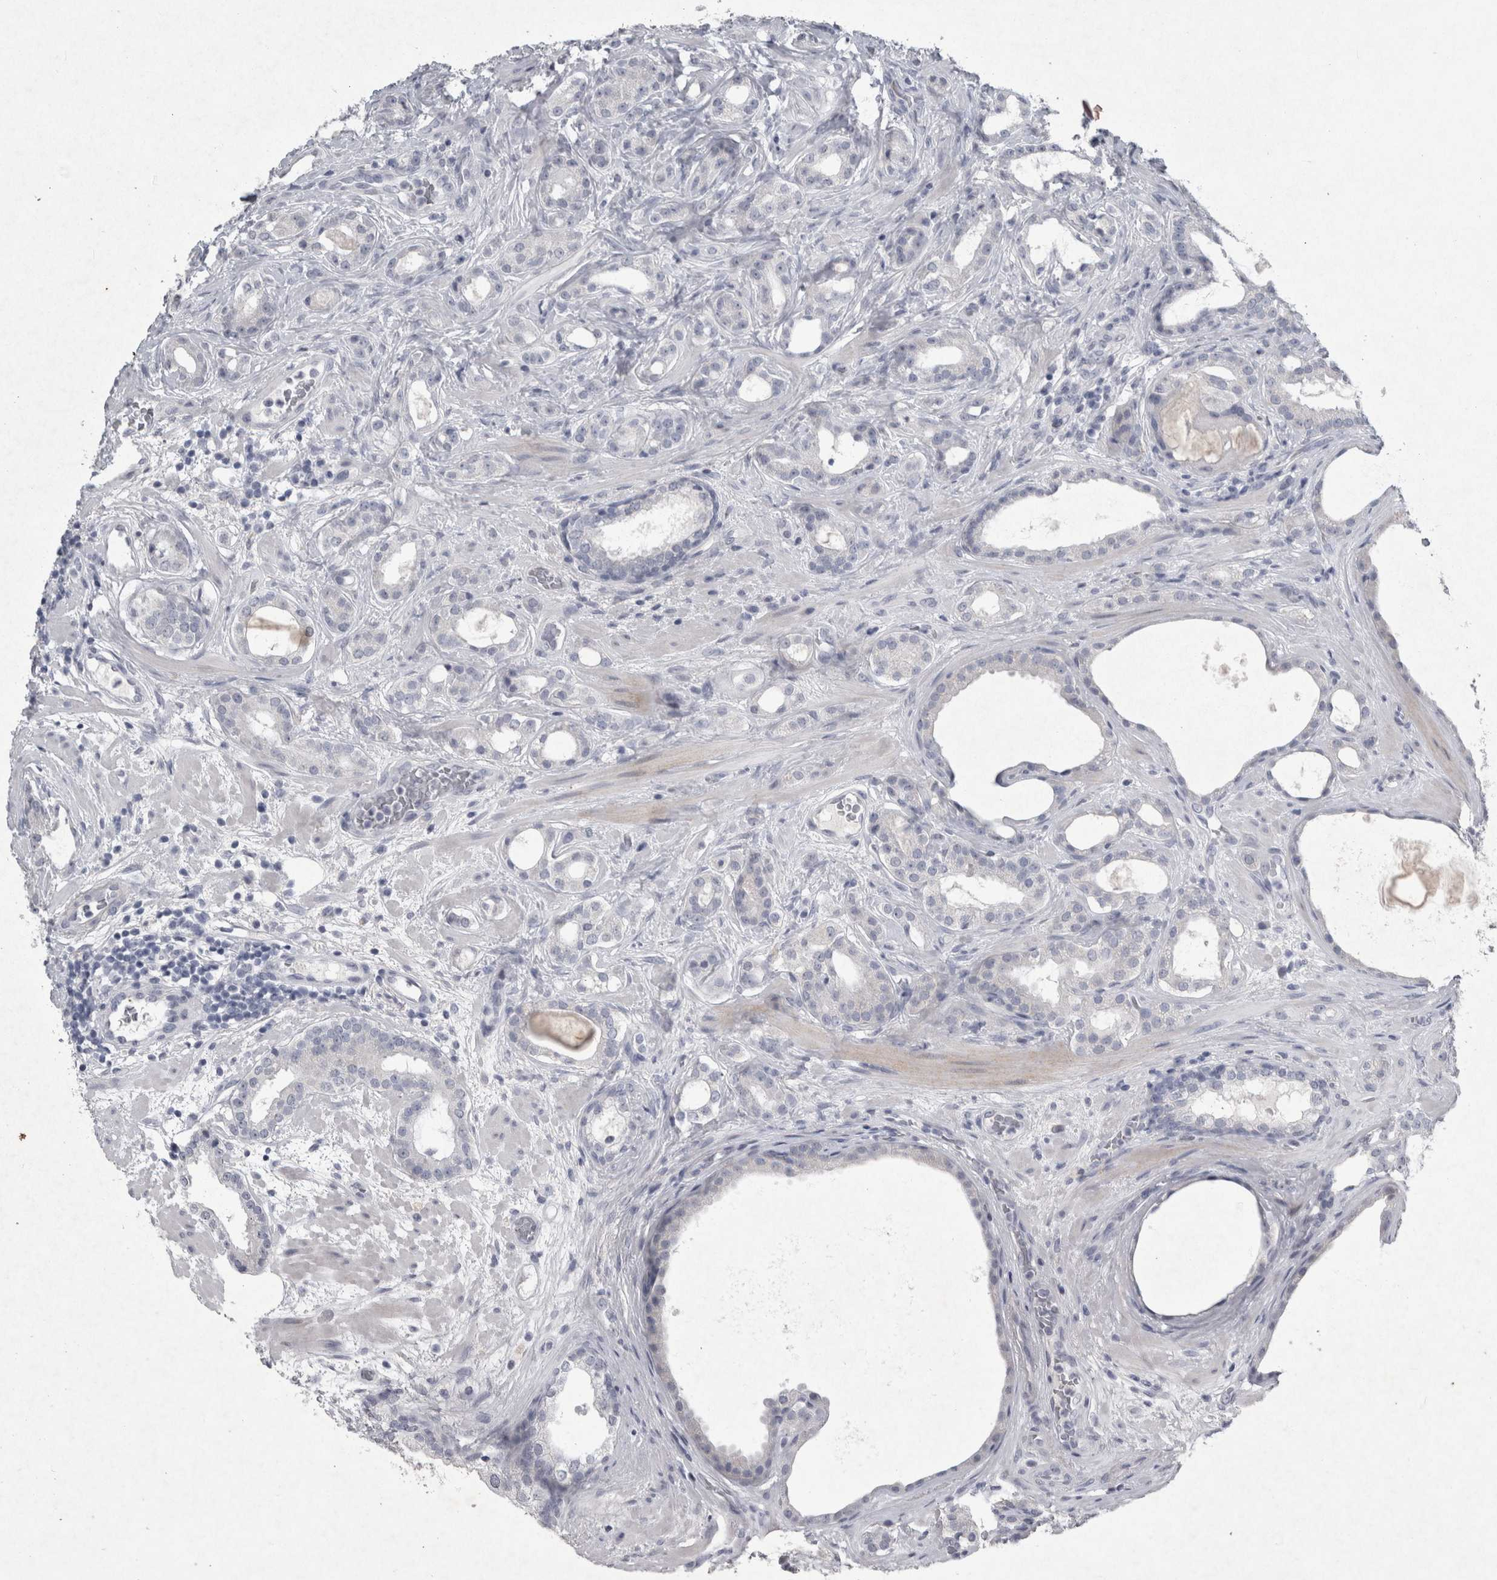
{"staining": {"intensity": "negative", "quantity": "none", "location": "none"}, "tissue": "prostate cancer", "cell_type": "Tumor cells", "image_type": "cancer", "snomed": [{"axis": "morphology", "description": "Adenocarcinoma, High grade"}, {"axis": "topography", "description": "Prostate"}], "caption": "This is a photomicrograph of immunohistochemistry (IHC) staining of prostate cancer, which shows no staining in tumor cells. (DAB (3,3'-diaminobenzidine) immunohistochemistry (IHC) visualized using brightfield microscopy, high magnification).", "gene": "PDX1", "patient": {"sex": "male", "age": 60}}